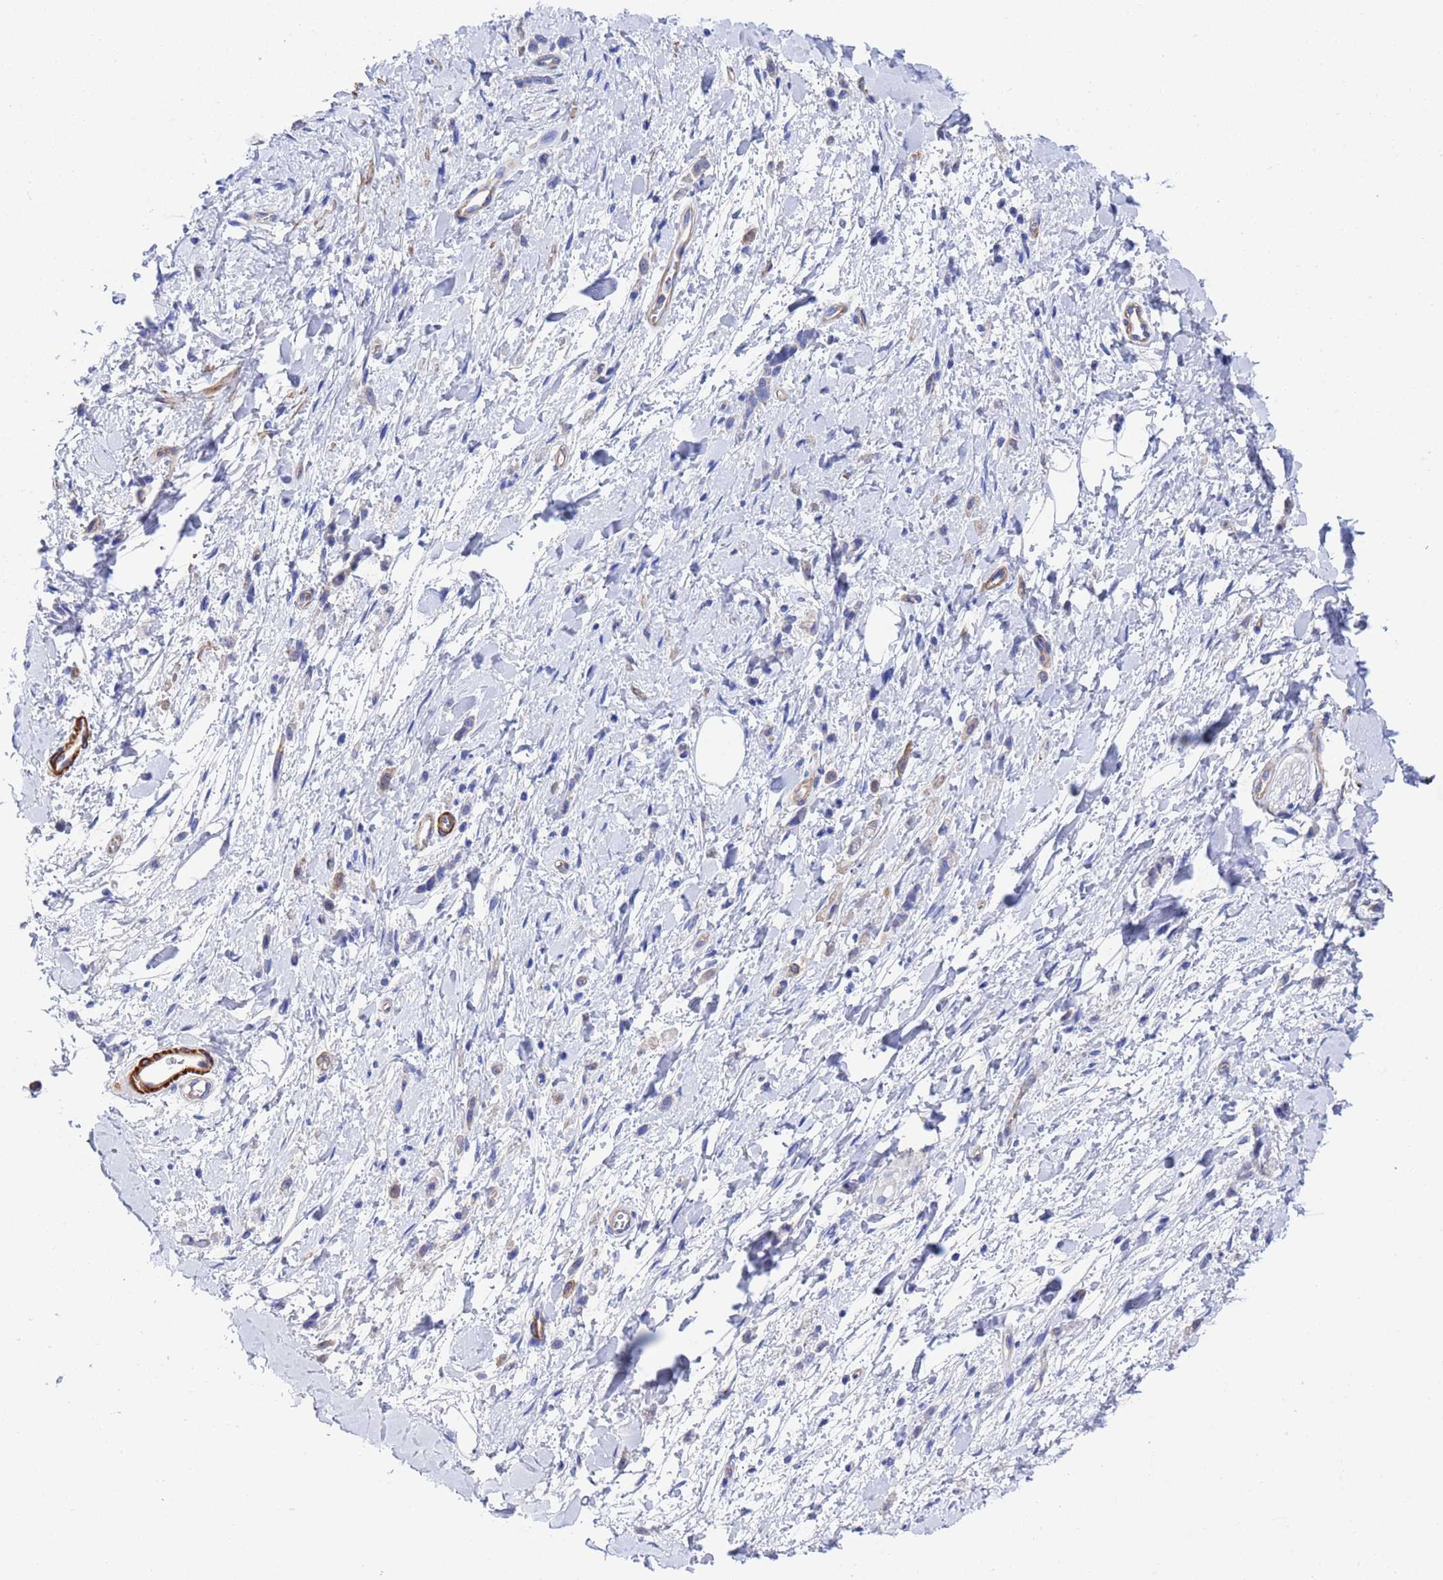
{"staining": {"intensity": "negative", "quantity": "none", "location": "none"}, "tissue": "stomach cancer", "cell_type": "Tumor cells", "image_type": "cancer", "snomed": [{"axis": "morphology", "description": "Adenocarcinoma, NOS"}, {"axis": "topography", "description": "Stomach"}], "caption": "Stomach cancer stained for a protein using IHC demonstrates no expression tumor cells.", "gene": "CST4", "patient": {"sex": "female", "age": 60}}